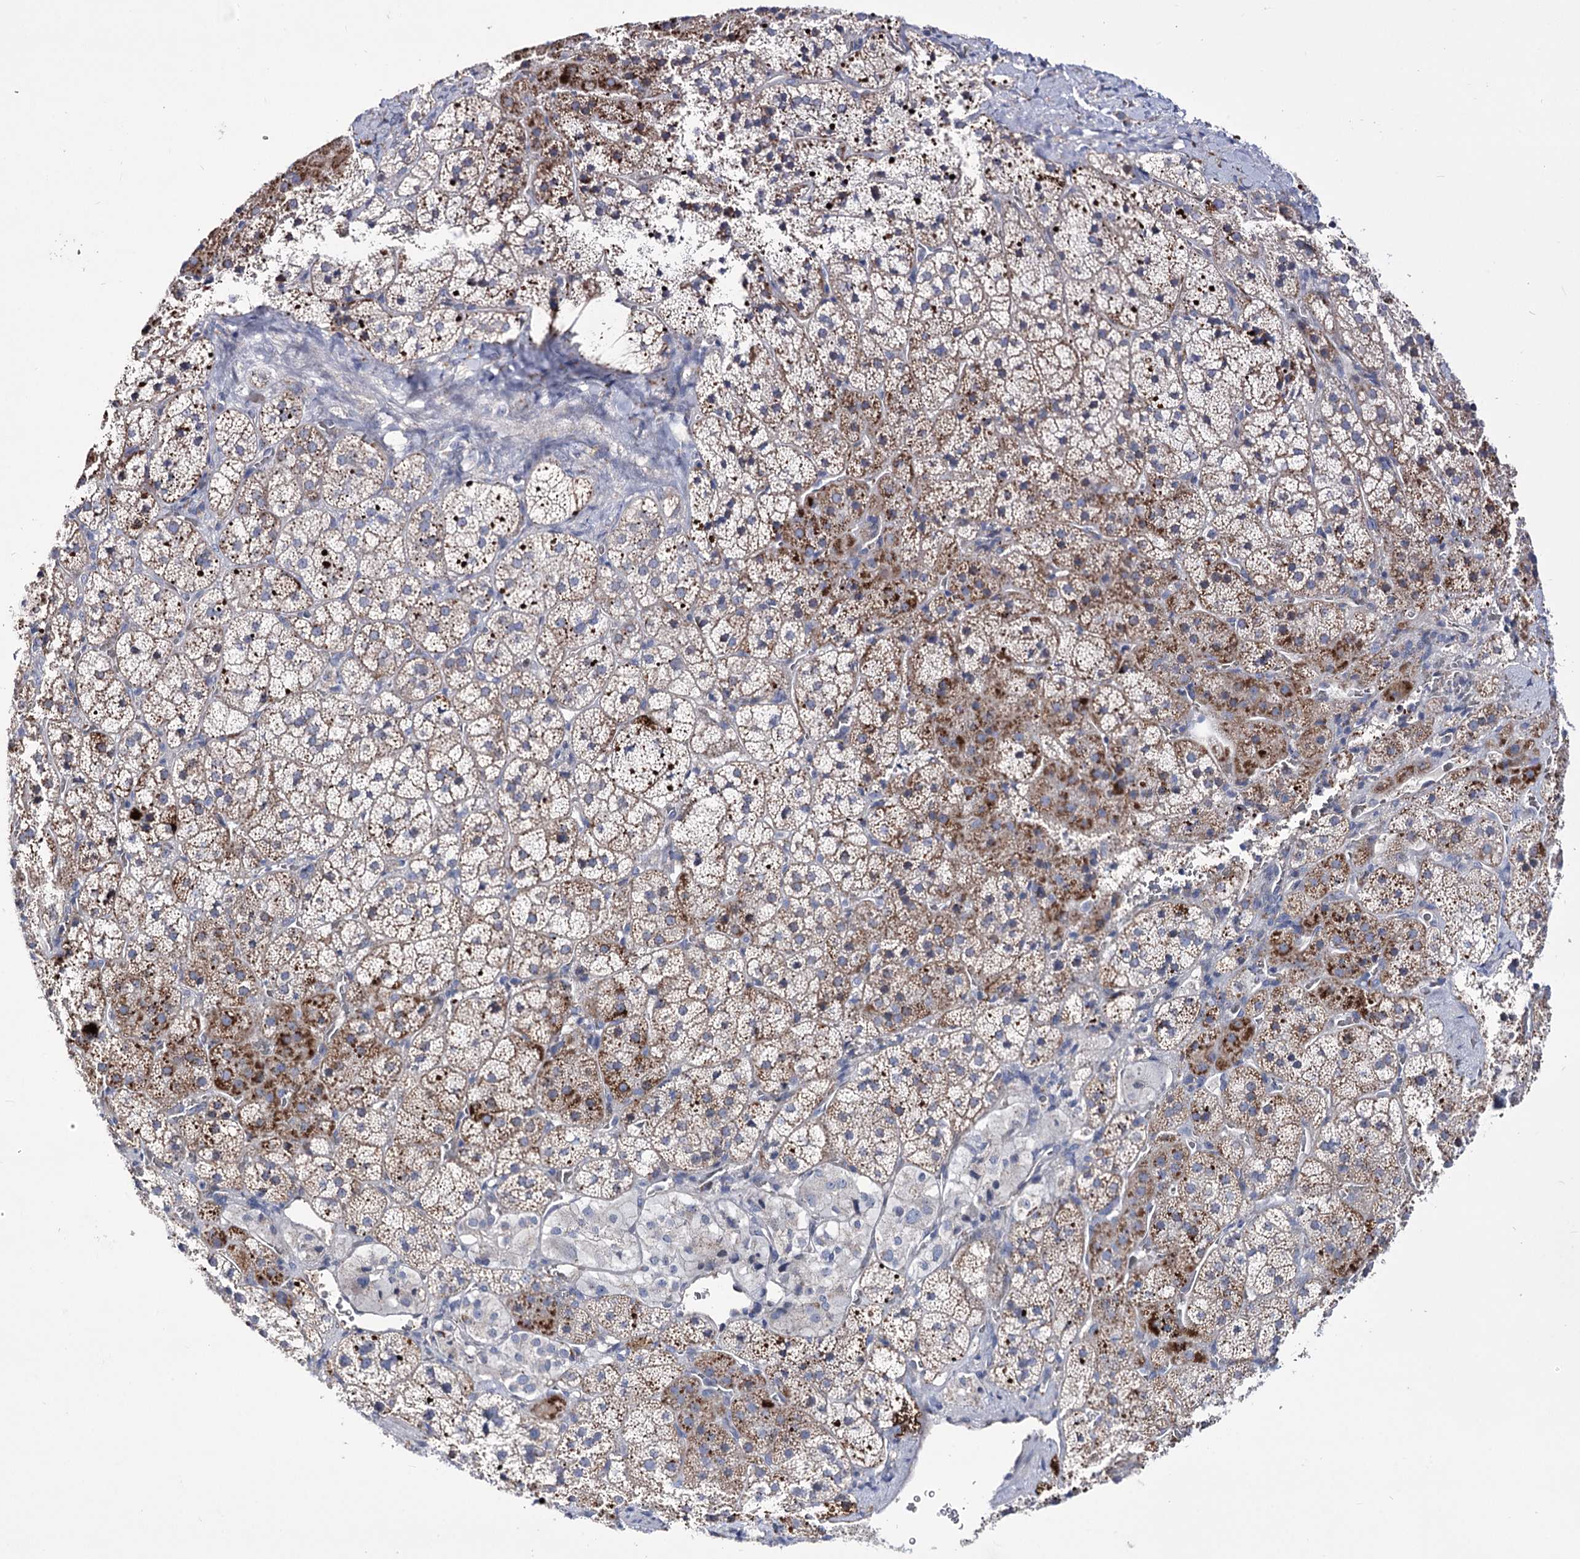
{"staining": {"intensity": "moderate", "quantity": "<25%", "location": "cytoplasmic/membranous"}, "tissue": "adrenal gland", "cell_type": "Glandular cells", "image_type": "normal", "snomed": [{"axis": "morphology", "description": "Normal tissue, NOS"}, {"axis": "topography", "description": "Adrenal gland"}], "caption": "Moderate cytoplasmic/membranous protein staining is present in approximately <25% of glandular cells in adrenal gland. Using DAB (brown) and hematoxylin (blue) stains, captured at high magnification using brightfield microscopy.", "gene": "OSBPL5", "patient": {"sex": "female", "age": 44}}